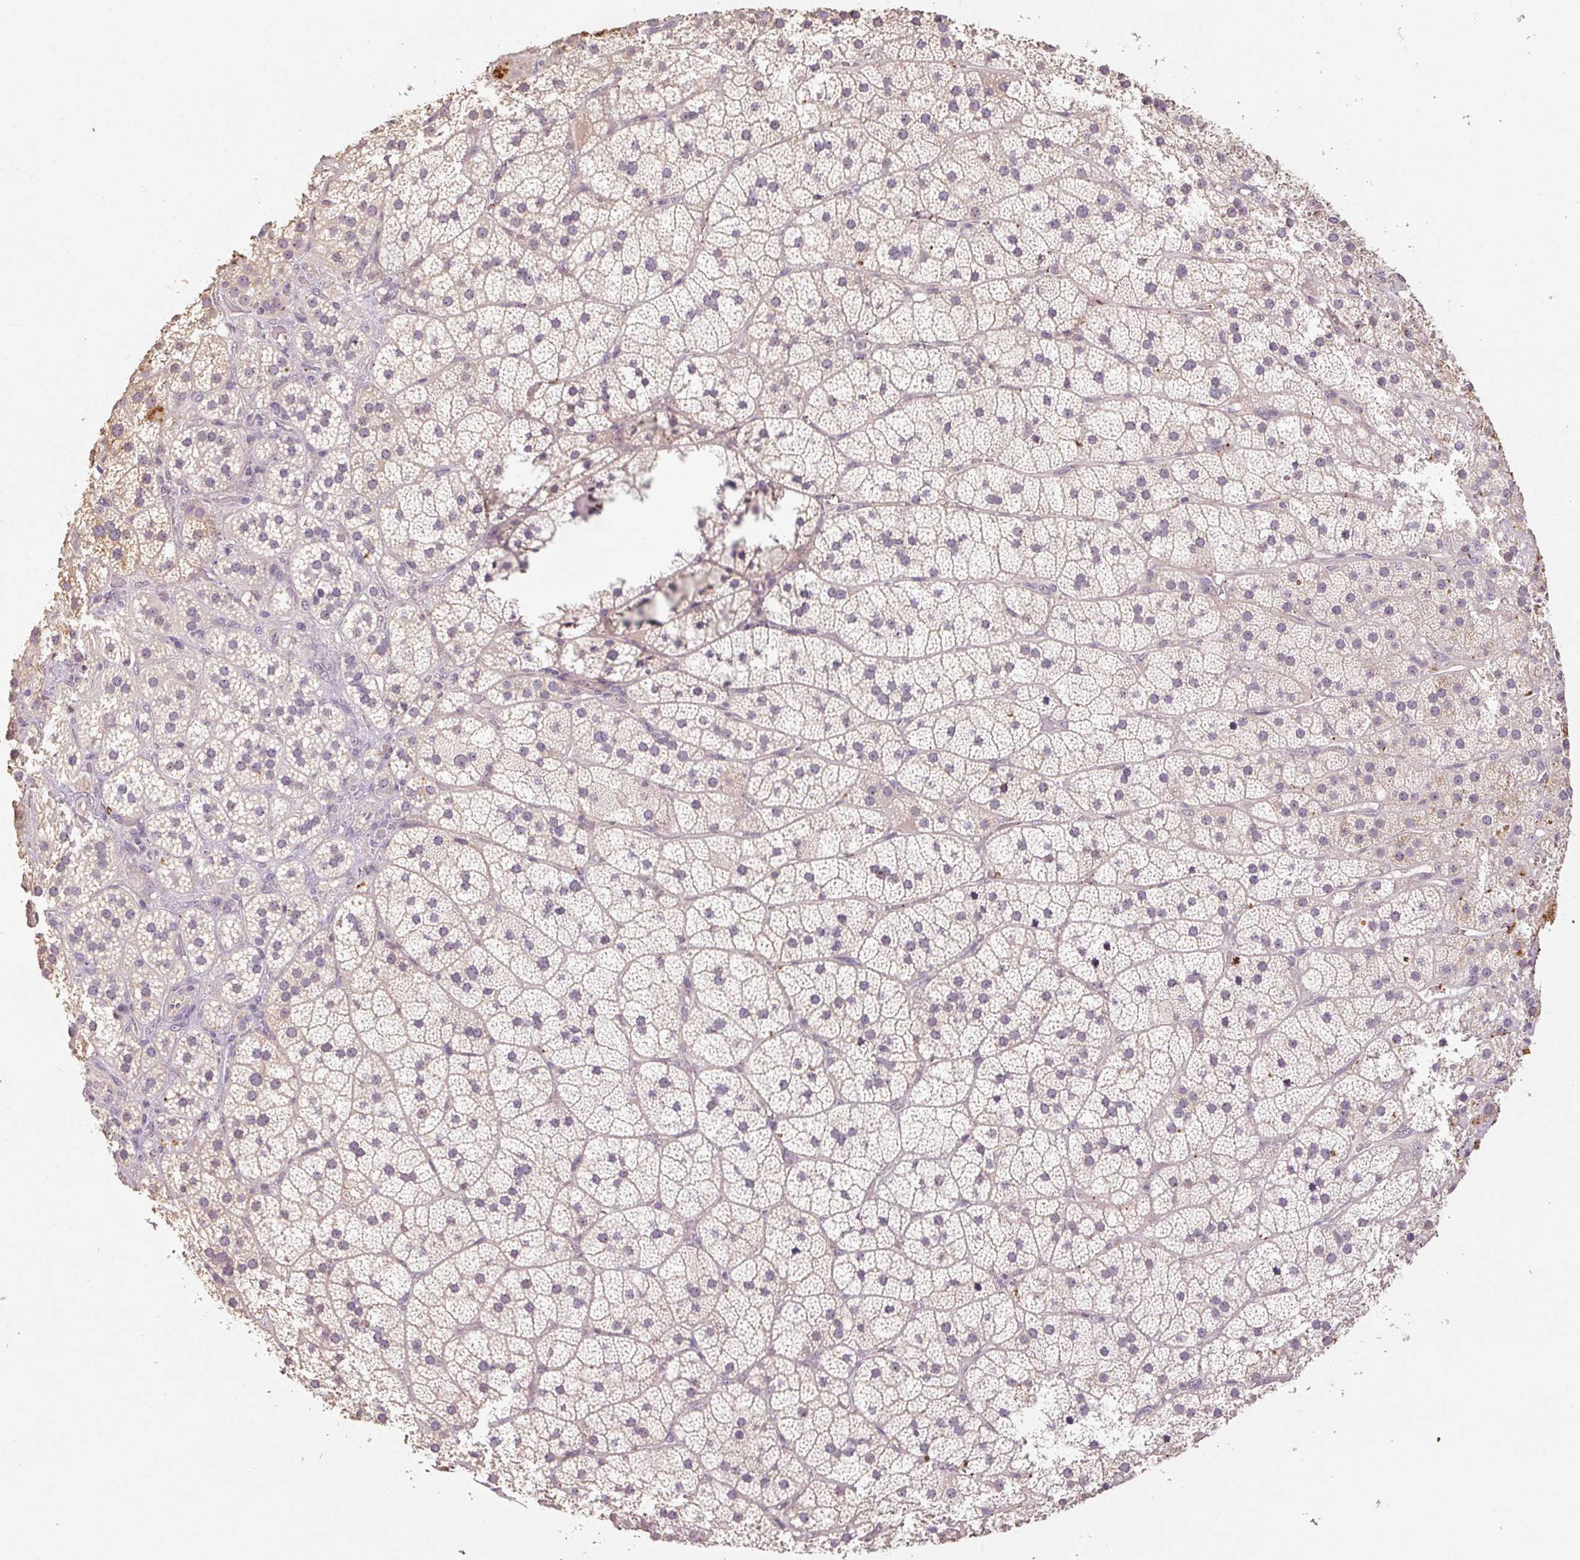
{"staining": {"intensity": "weak", "quantity": "<25%", "location": "cytoplasmic/membranous"}, "tissue": "adrenal gland", "cell_type": "Glandular cells", "image_type": "normal", "snomed": [{"axis": "morphology", "description": "Normal tissue, NOS"}, {"axis": "topography", "description": "Adrenal gland"}], "caption": "A histopathology image of adrenal gland stained for a protein shows no brown staining in glandular cells.", "gene": "CFAP65", "patient": {"sex": "male", "age": 57}}